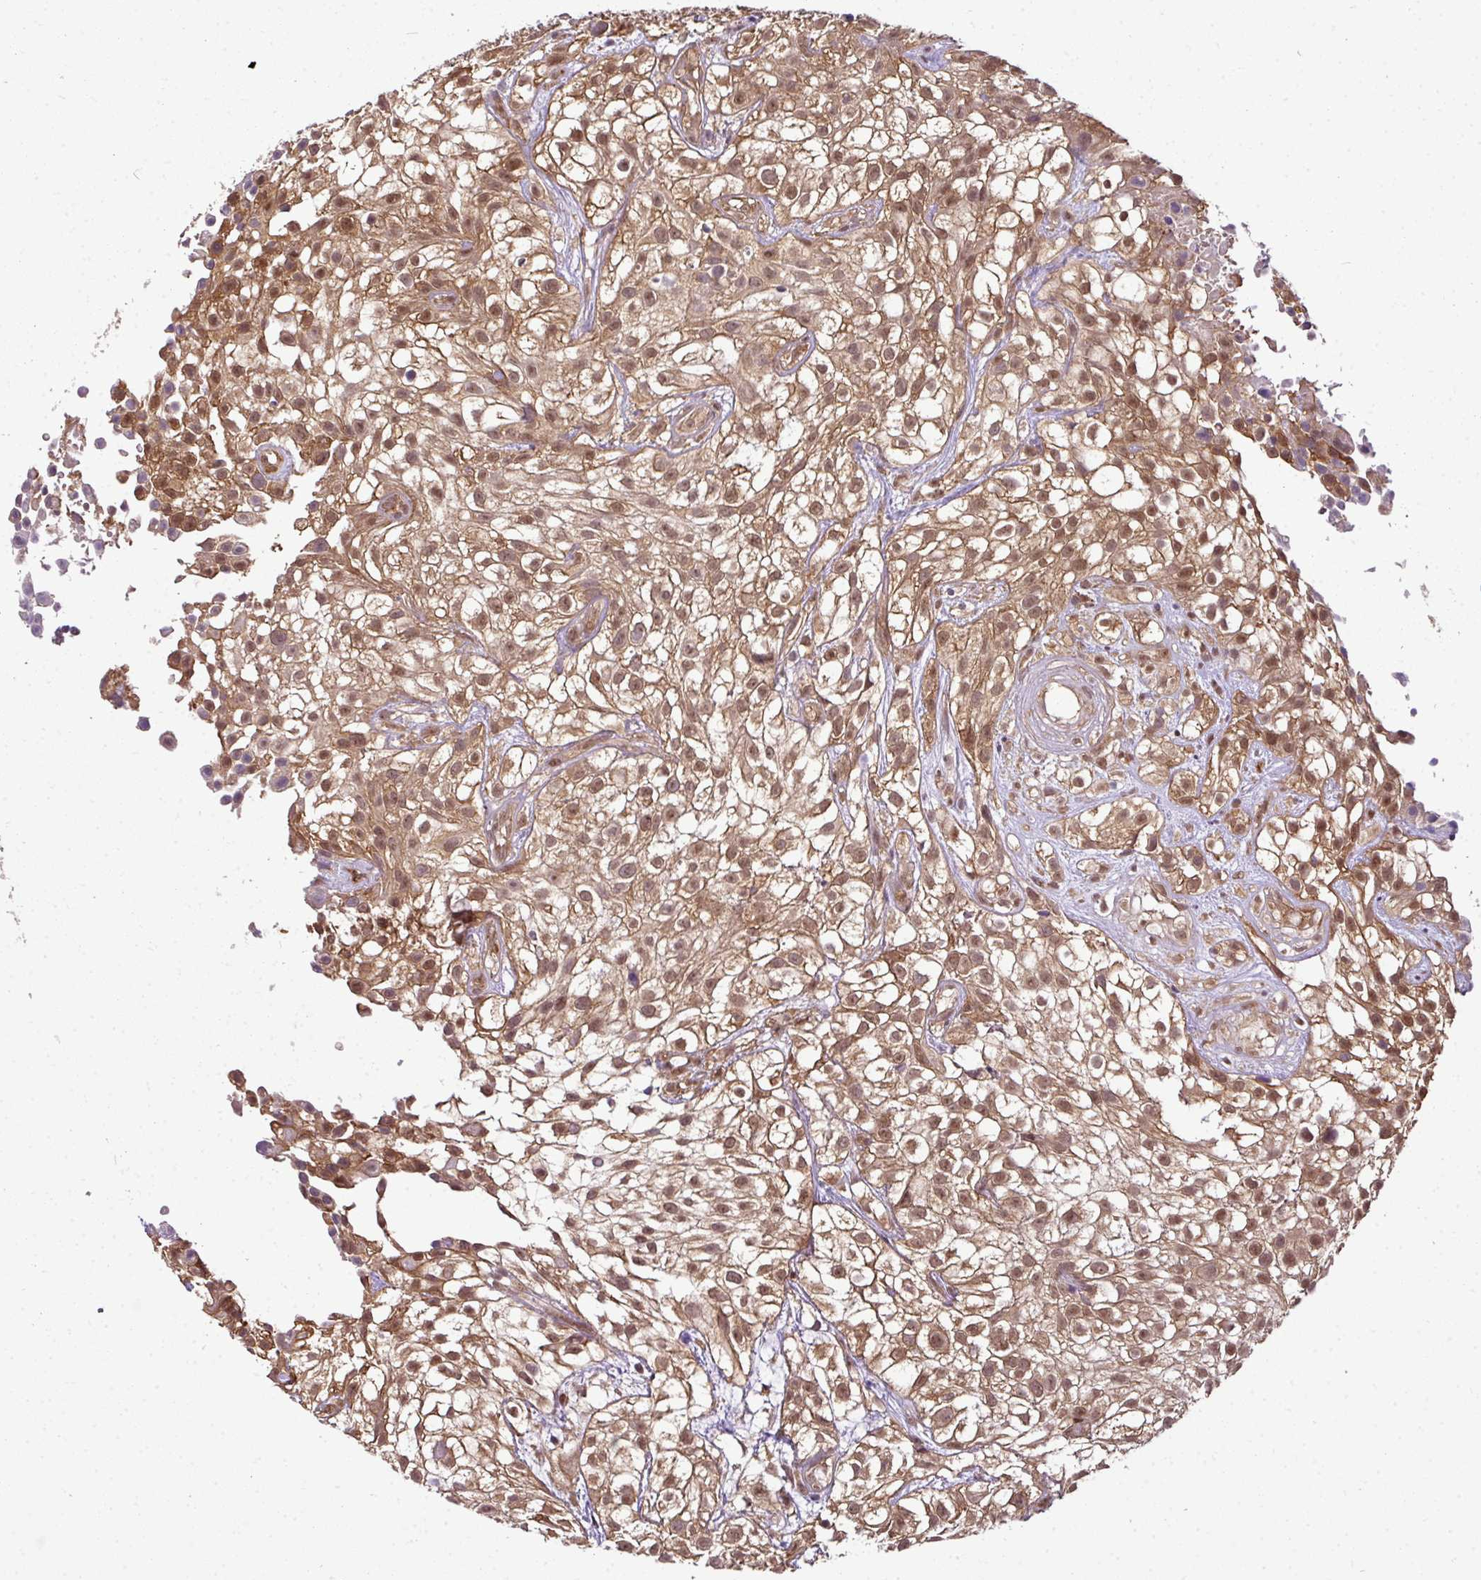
{"staining": {"intensity": "moderate", "quantity": ">75%", "location": "cytoplasmic/membranous,nuclear"}, "tissue": "urothelial cancer", "cell_type": "Tumor cells", "image_type": "cancer", "snomed": [{"axis": "morphology", "description": "Urothelial carcinoma, High grade"}, {"axis": "topography", "description": "Urinary bladder"}], "caption": "Urothelial cancer stained for a protein (brown) demonstrates moderate cytoplasmic/membranous and nuclear positive positivity in about >75% of tumor cells.", "gene": "RBM4B", "patient": {"sex": "male", "age": 56}}